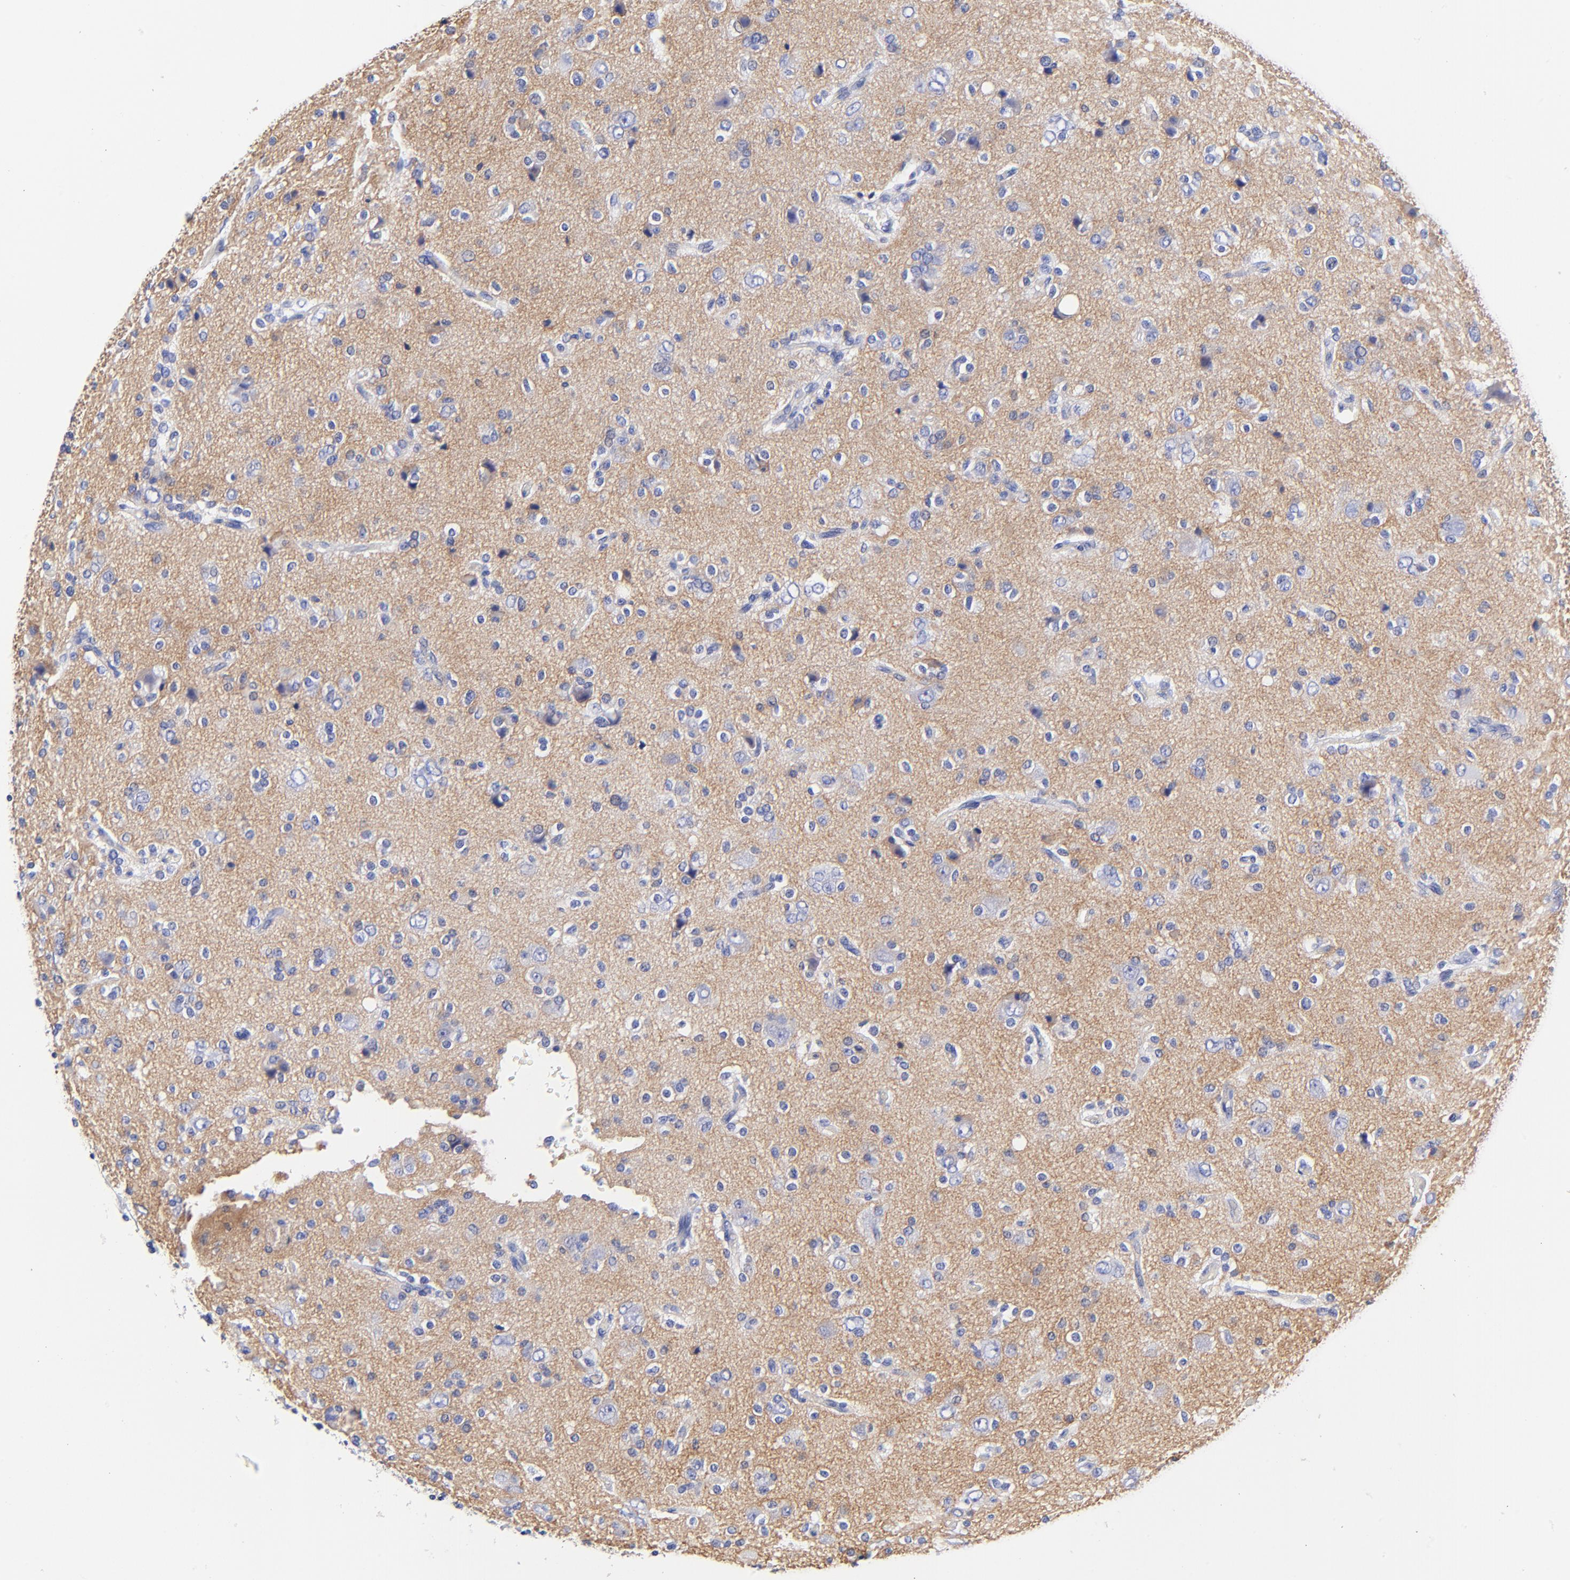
{"staining": {"intensity": "negative", "quantity": "none", "location": "none"}, "tissue": "glioma", "cell_type": "Tumor cells", "image_type": "cancer", "snomed": [{"axis": "morphology", "description": "Glioma, malignant, High grade"}, {"axis": "topography", "description": "Brain"}], "caption": "Micrograph shows no protein expression in tumor cells of malignant high-grade glioma tissue.", "gene": "HORMAD2", "patient": {"sex": "male", "age": 47}}